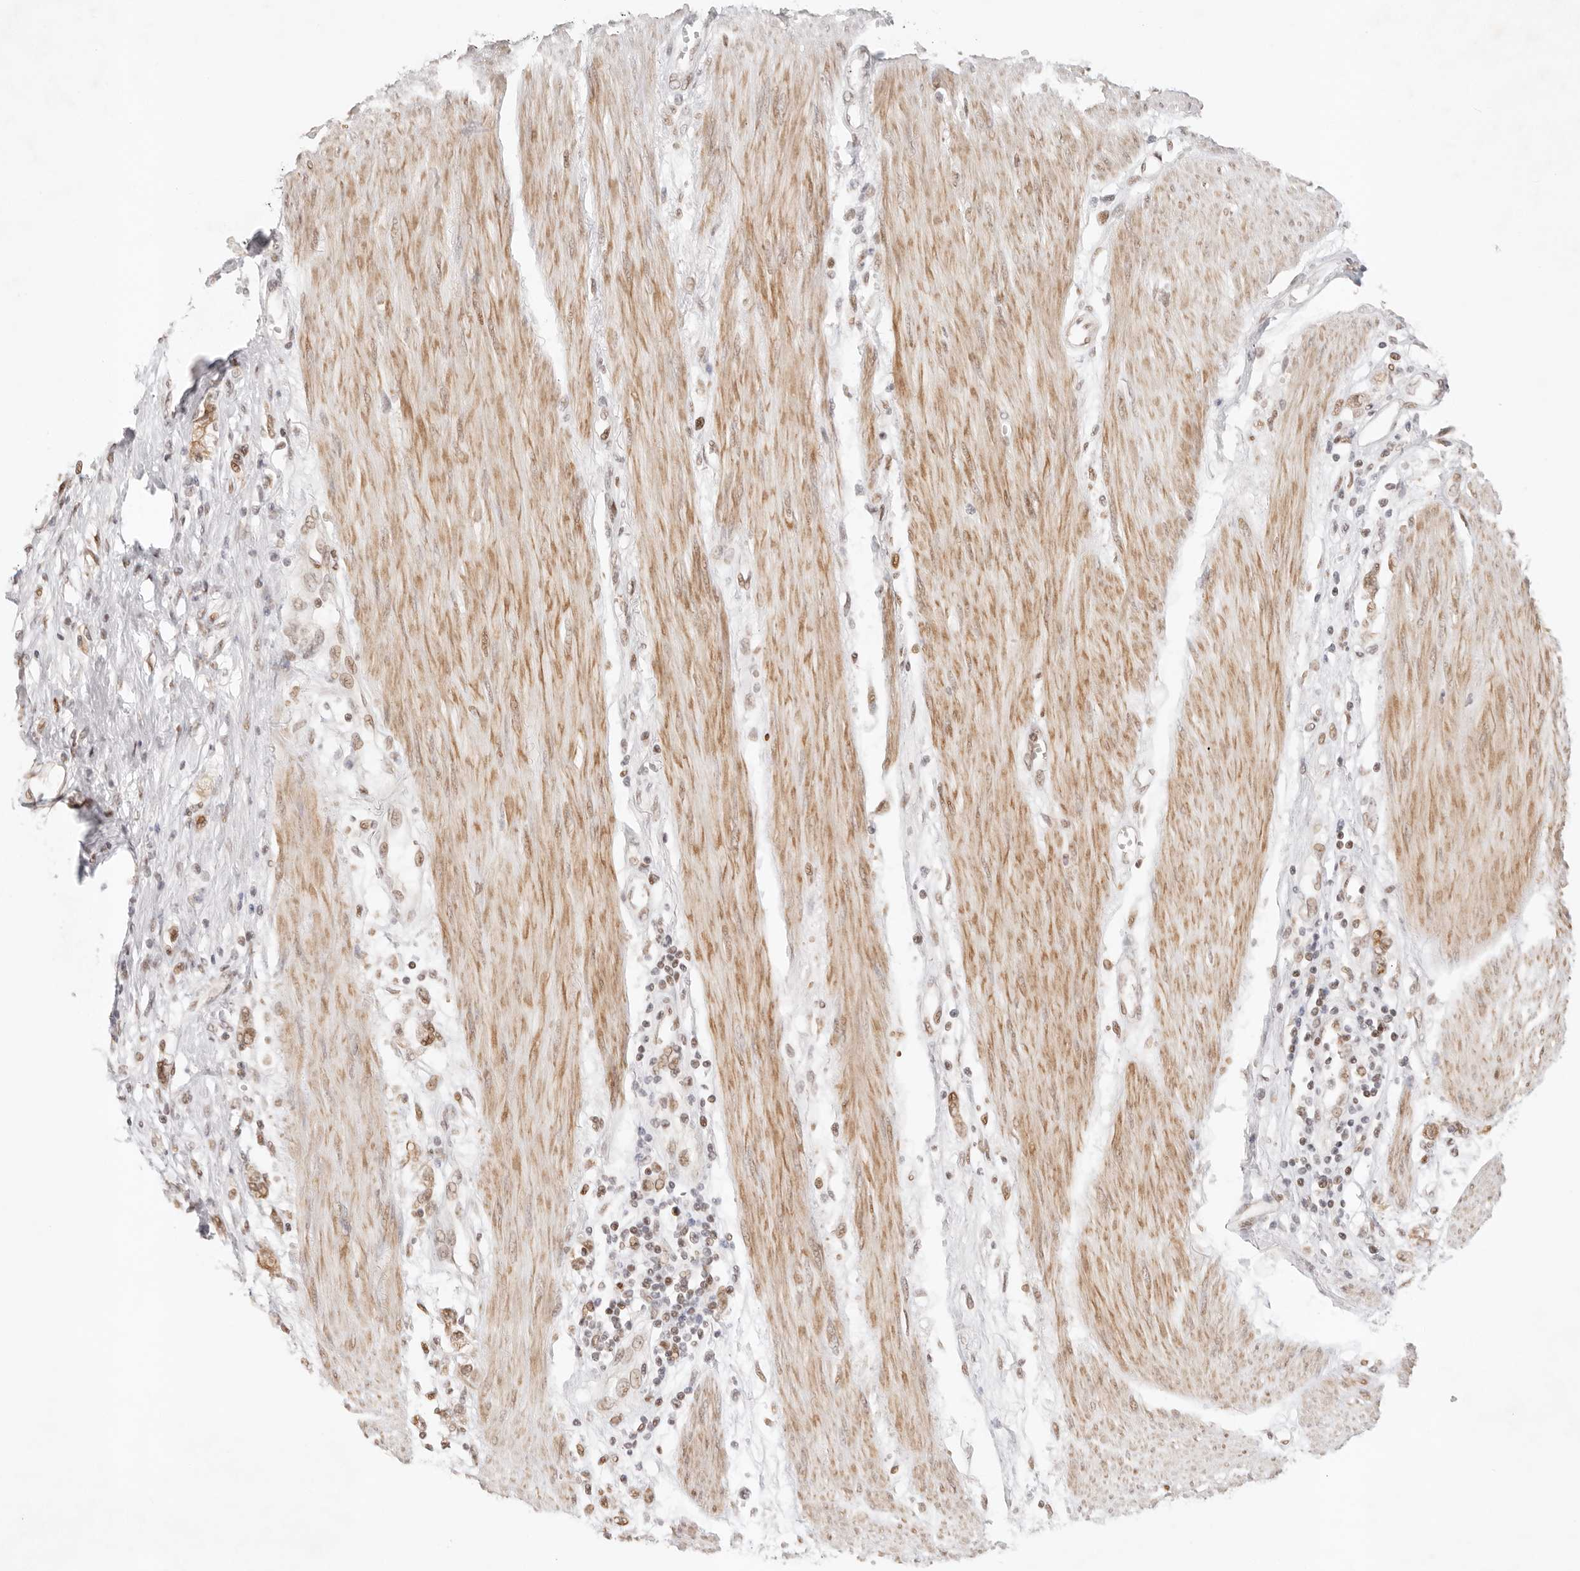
{"staining": {"intensity": "moderate", "quantity": ">75%", "location": "nuclear"}, "tissue": "stomach cancer", "cell_type": "Tumor cells", "image_type": "cancer", "snomed": [{"axis": "morphology", "description": "Adenocarcinoma, NOS"}, {"axis": "topography", "description": "Stomach"}], "caption": "The photomicrograph demonstrates a brown stain indicating the presence of a protein in the nuclear of tumor cells in stomach cancer (adenocarcinoma).", "gene": "HOXC5", "patient": {"sex": "female", "age": 76}}